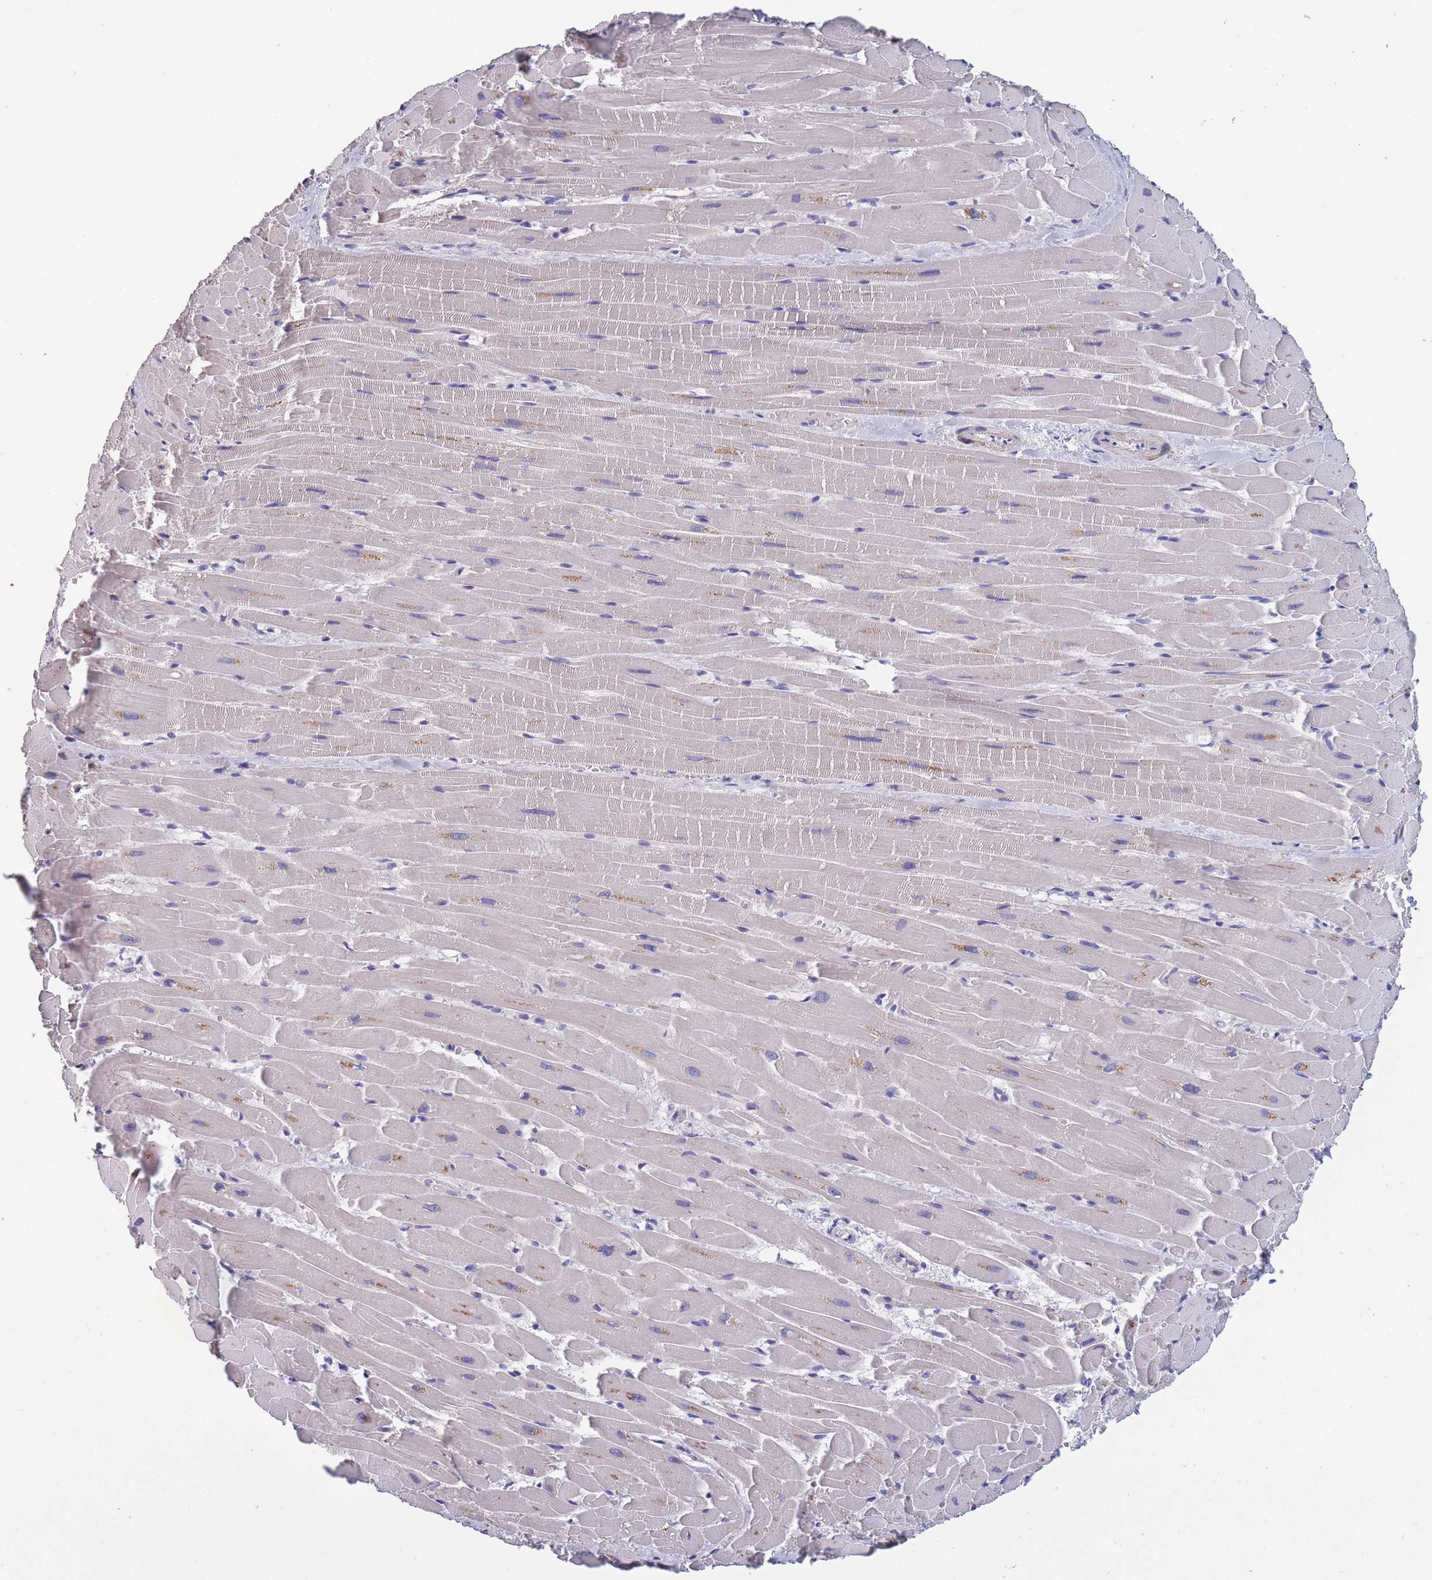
{"staining": {"intensity": "weak", "quantity": "25%-75%", "location": "cytoplasmic/membranous"}, "tissue": "heart muscle", "cell_type": "Cardiomyocytes", "image_type": "normal", "snomed": [{"axis": "morphology", "description": "Normal tissue, NOS"}, {"axis": "topography", "description": "Heart"}], "caption": "Protein expression analysis of benign heart muscle displays weak cytoplasmic/membranous positivity in about 25%-75% of cardiomyocytes. (IHC, brightfield microscopy, high magnification).", "gene": "OR4C5", "patient": {"sex": "male", "age": 37}}